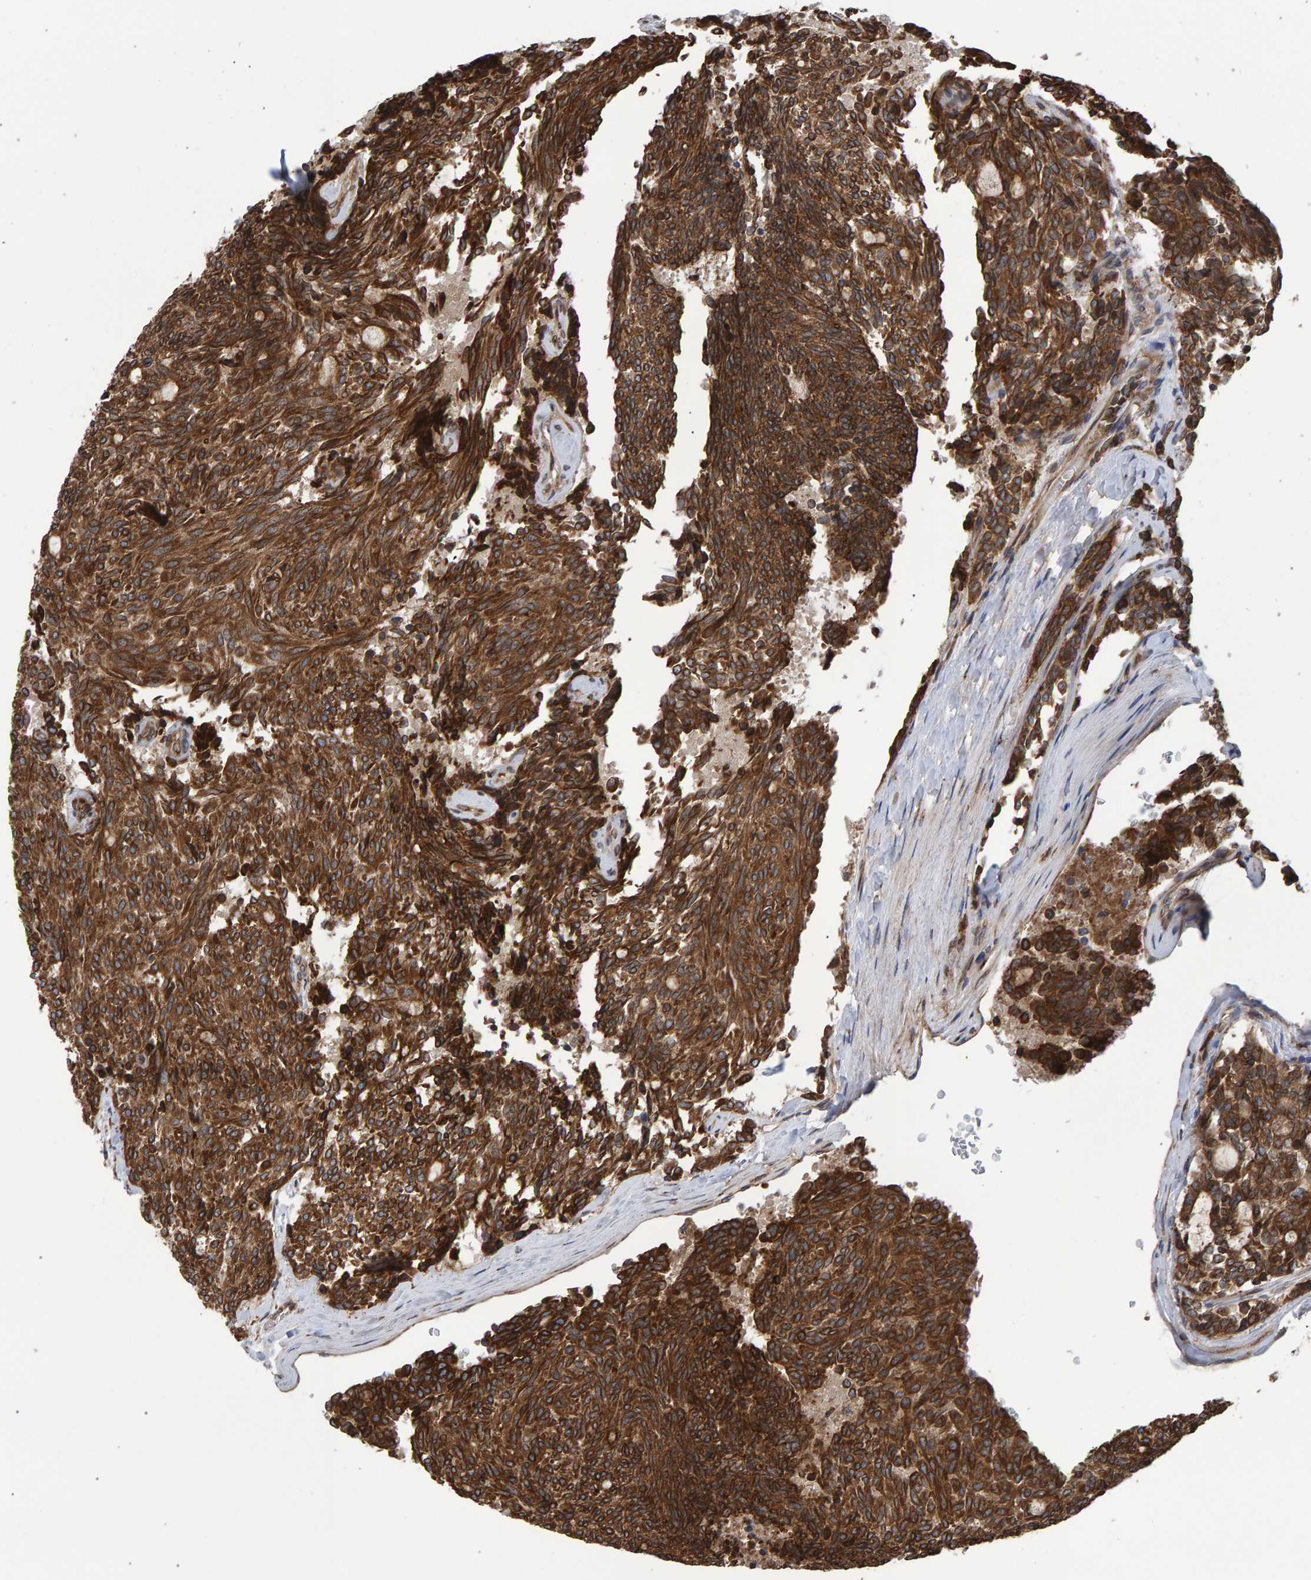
{"staining": {"intensity": "strong", "quantity": ">75%", "location": "cytoplasmic/membranous"}, "tissue": "carcinoid", "cell_type": "Tumor cells", "image_type": "cancer", "snomed": [{"axis": "morphology", "description": "Carcinoid, malignant, NOS"}, {"axis": "topography", "description": "Pancreas"}], "caption": "A brown stain highlights strong cytoplasmic/membranous staining of a protein in carcinoid tumor cells.", "gene": "FAM117A", "patient": {"sex": "female", "age": 54}}